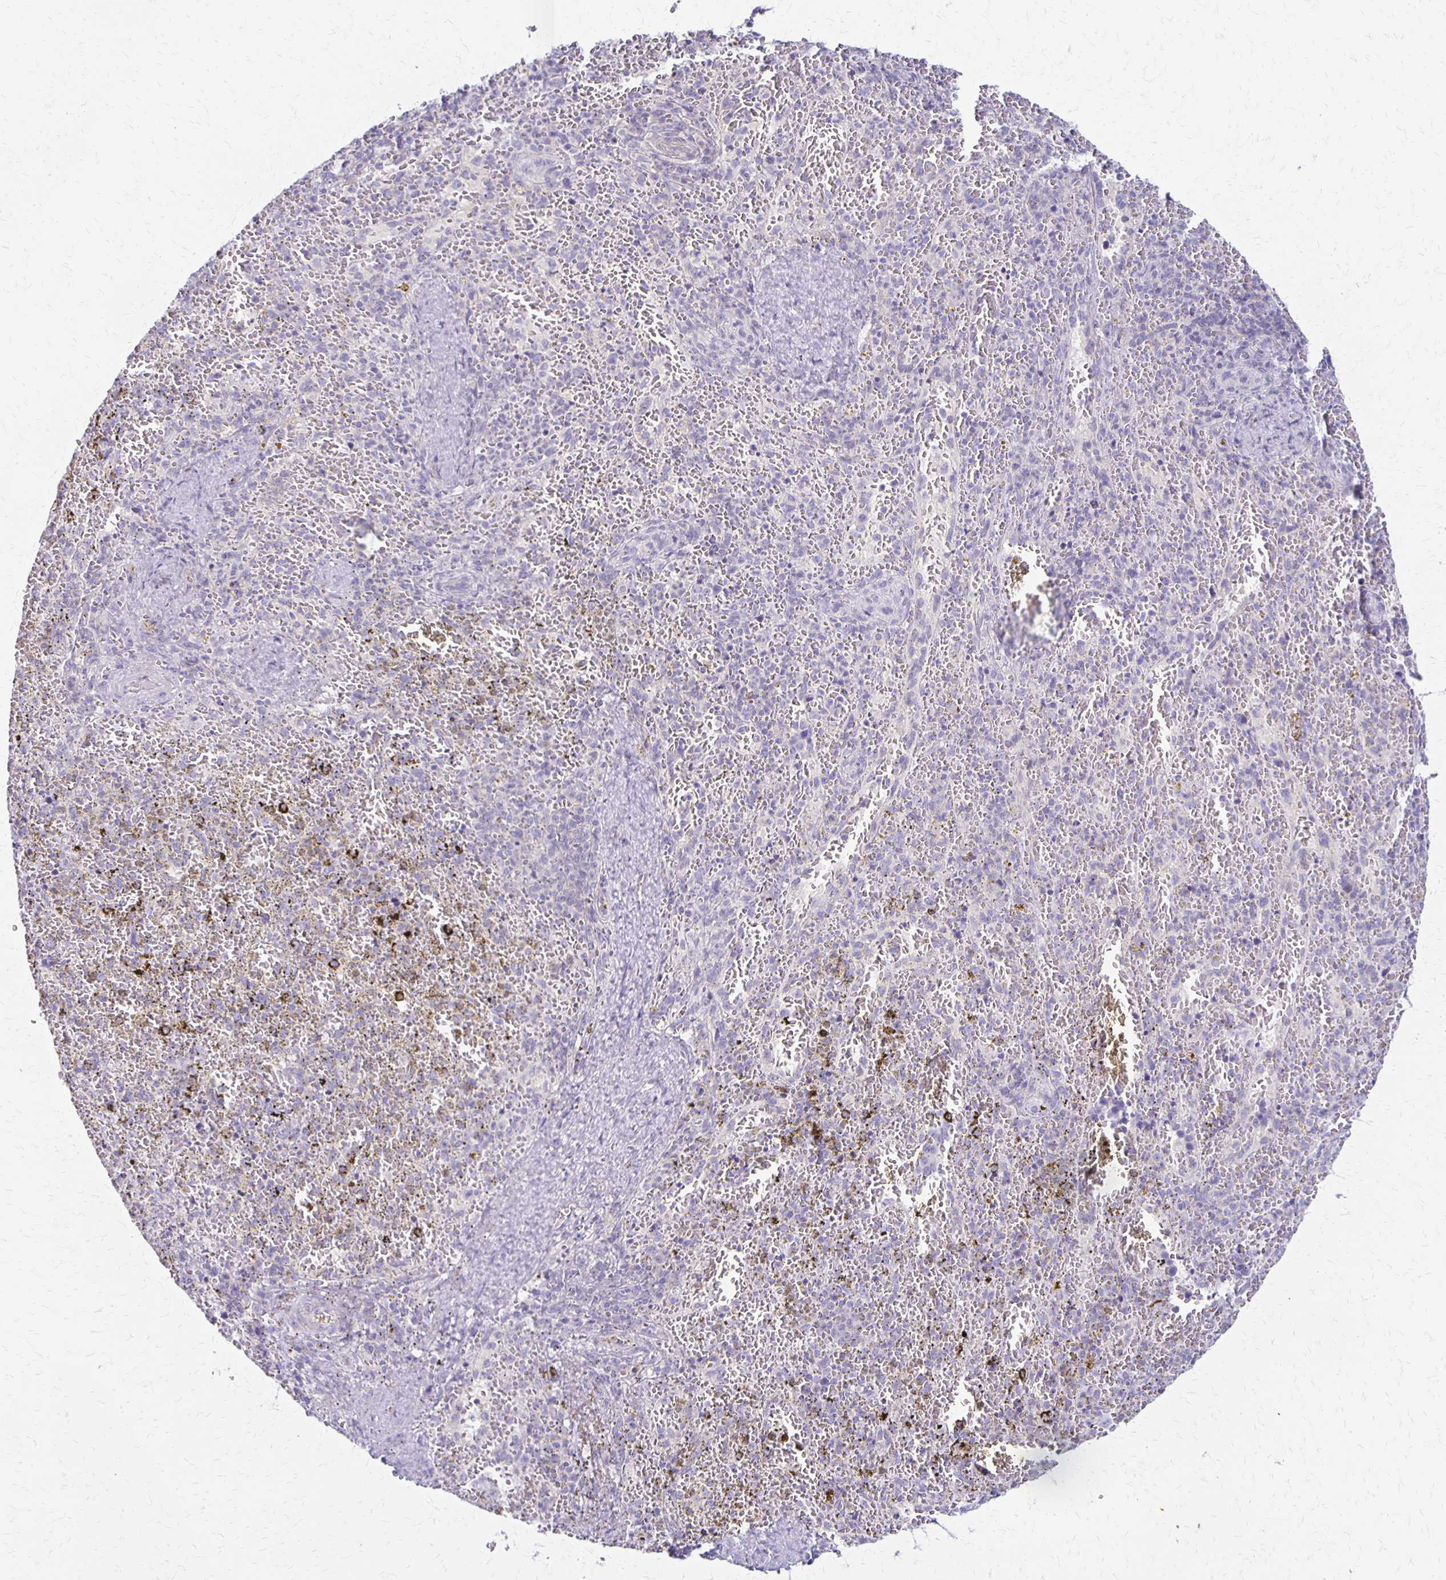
{"staining": {"intensity": "negative", "quantity": "none", "location": "none"}, "tissue": "spleen", "cell_type": "Cells in red pulp", "image_type": "normal", "snomed": [{"axis": "morphology", "description": "Normal tissue, NOS"}, {"axis": "topography", "description": "Spleen"}], "caption": "This is an immunohistochemistry (IHC) image of normal human spleen. There is no positivity in cells in red pulp.", "gene": "RHOC", "patient": {"sex": "female", "age": 50}}